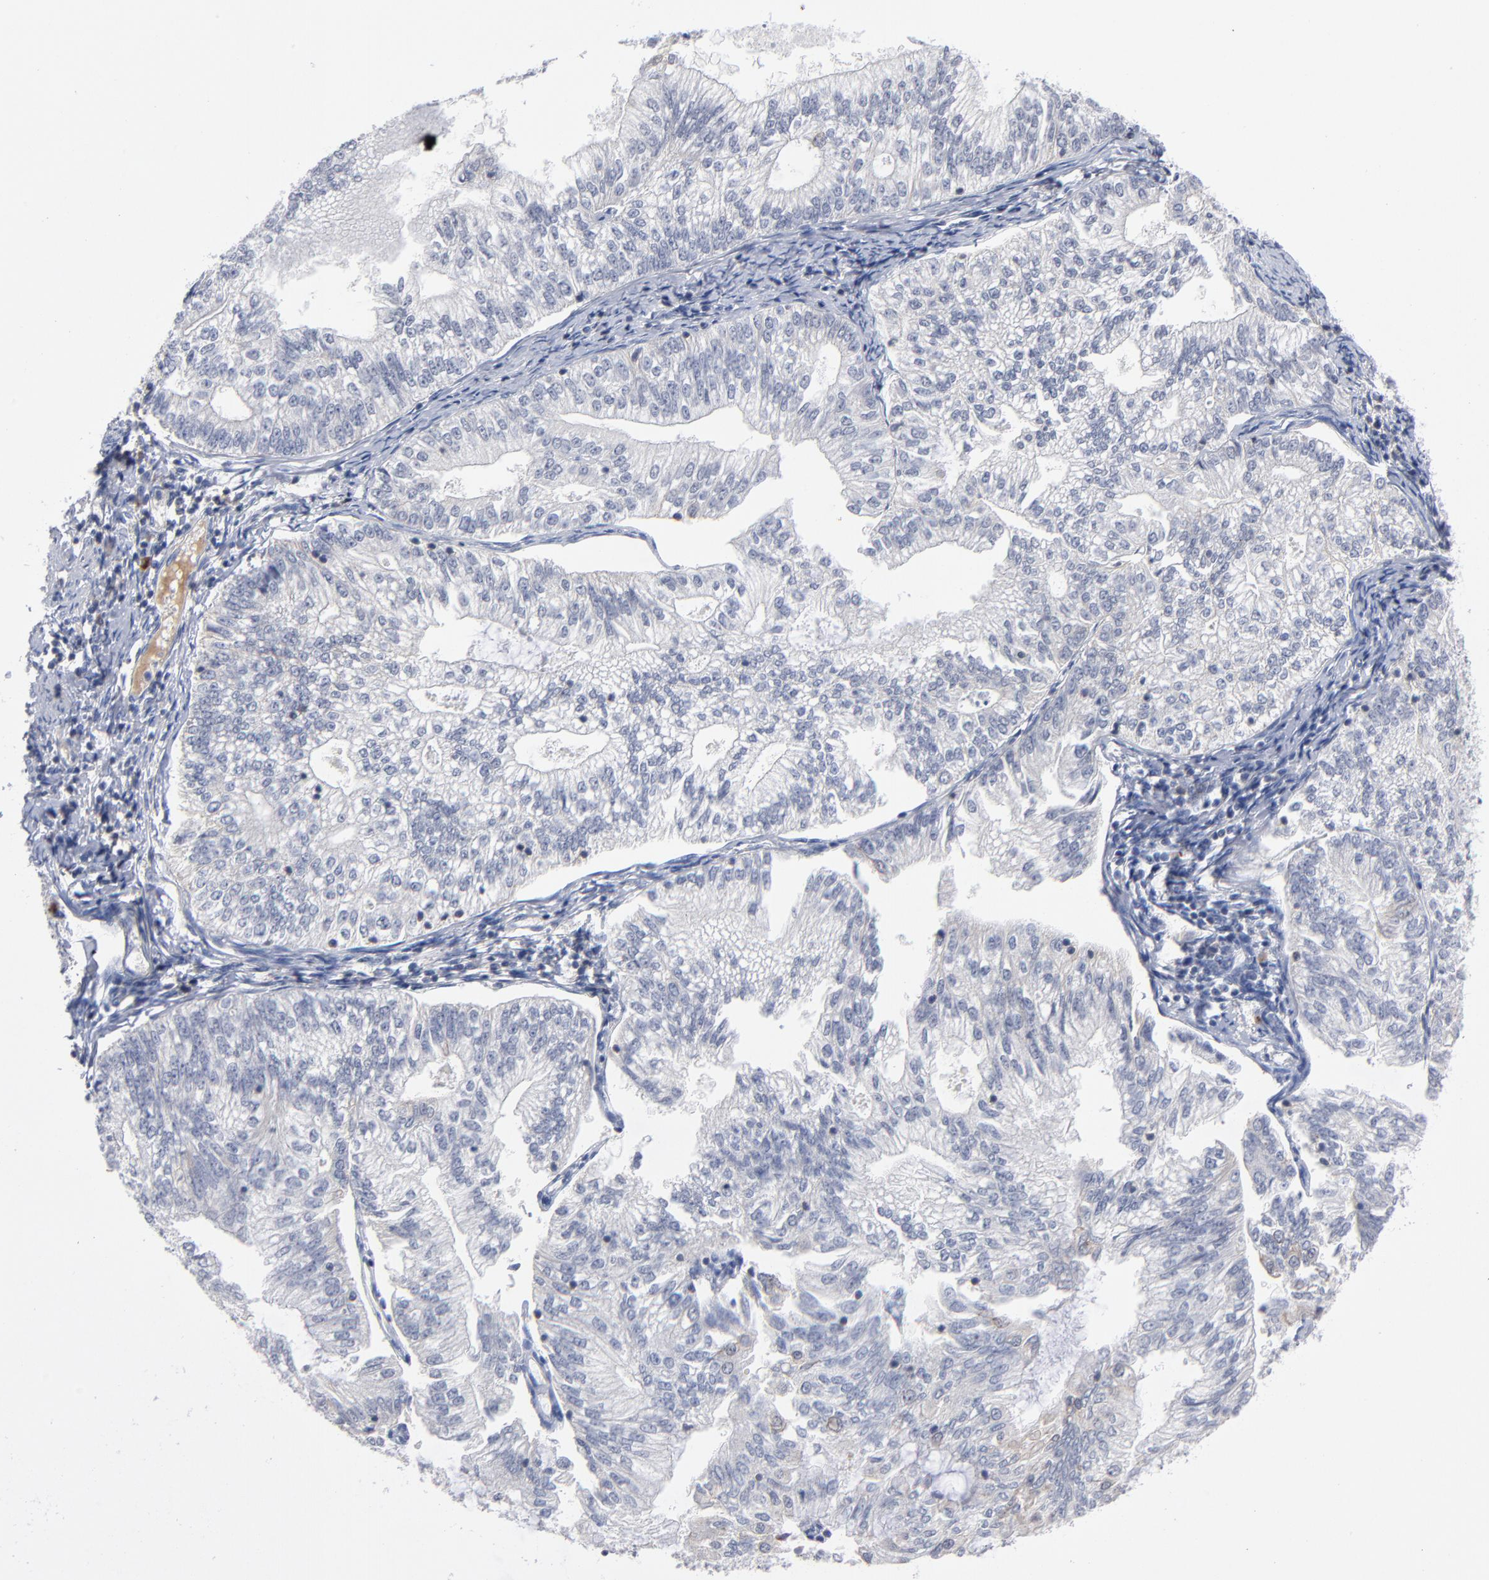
{"staining": {"intensity": "weak", "quantity": "<25%", "location": "cytoplasmic/membranous"}, "tissue": "endometrial cancer", "cell_type": "Tumor cells", "image_type": "cancer", "snomed": [{"axis": "morphology", "description": "Adenocarcinoma, NOS"}, {"axis": "topography", "description": "Endometrium"}], "caption": "Image shows no protein positivity in tumor cells of endometrial cancer (adenocarcinoma) tissue.", "gene": "PDLIM2", "patient": {"sex": "female", "age": 69}}